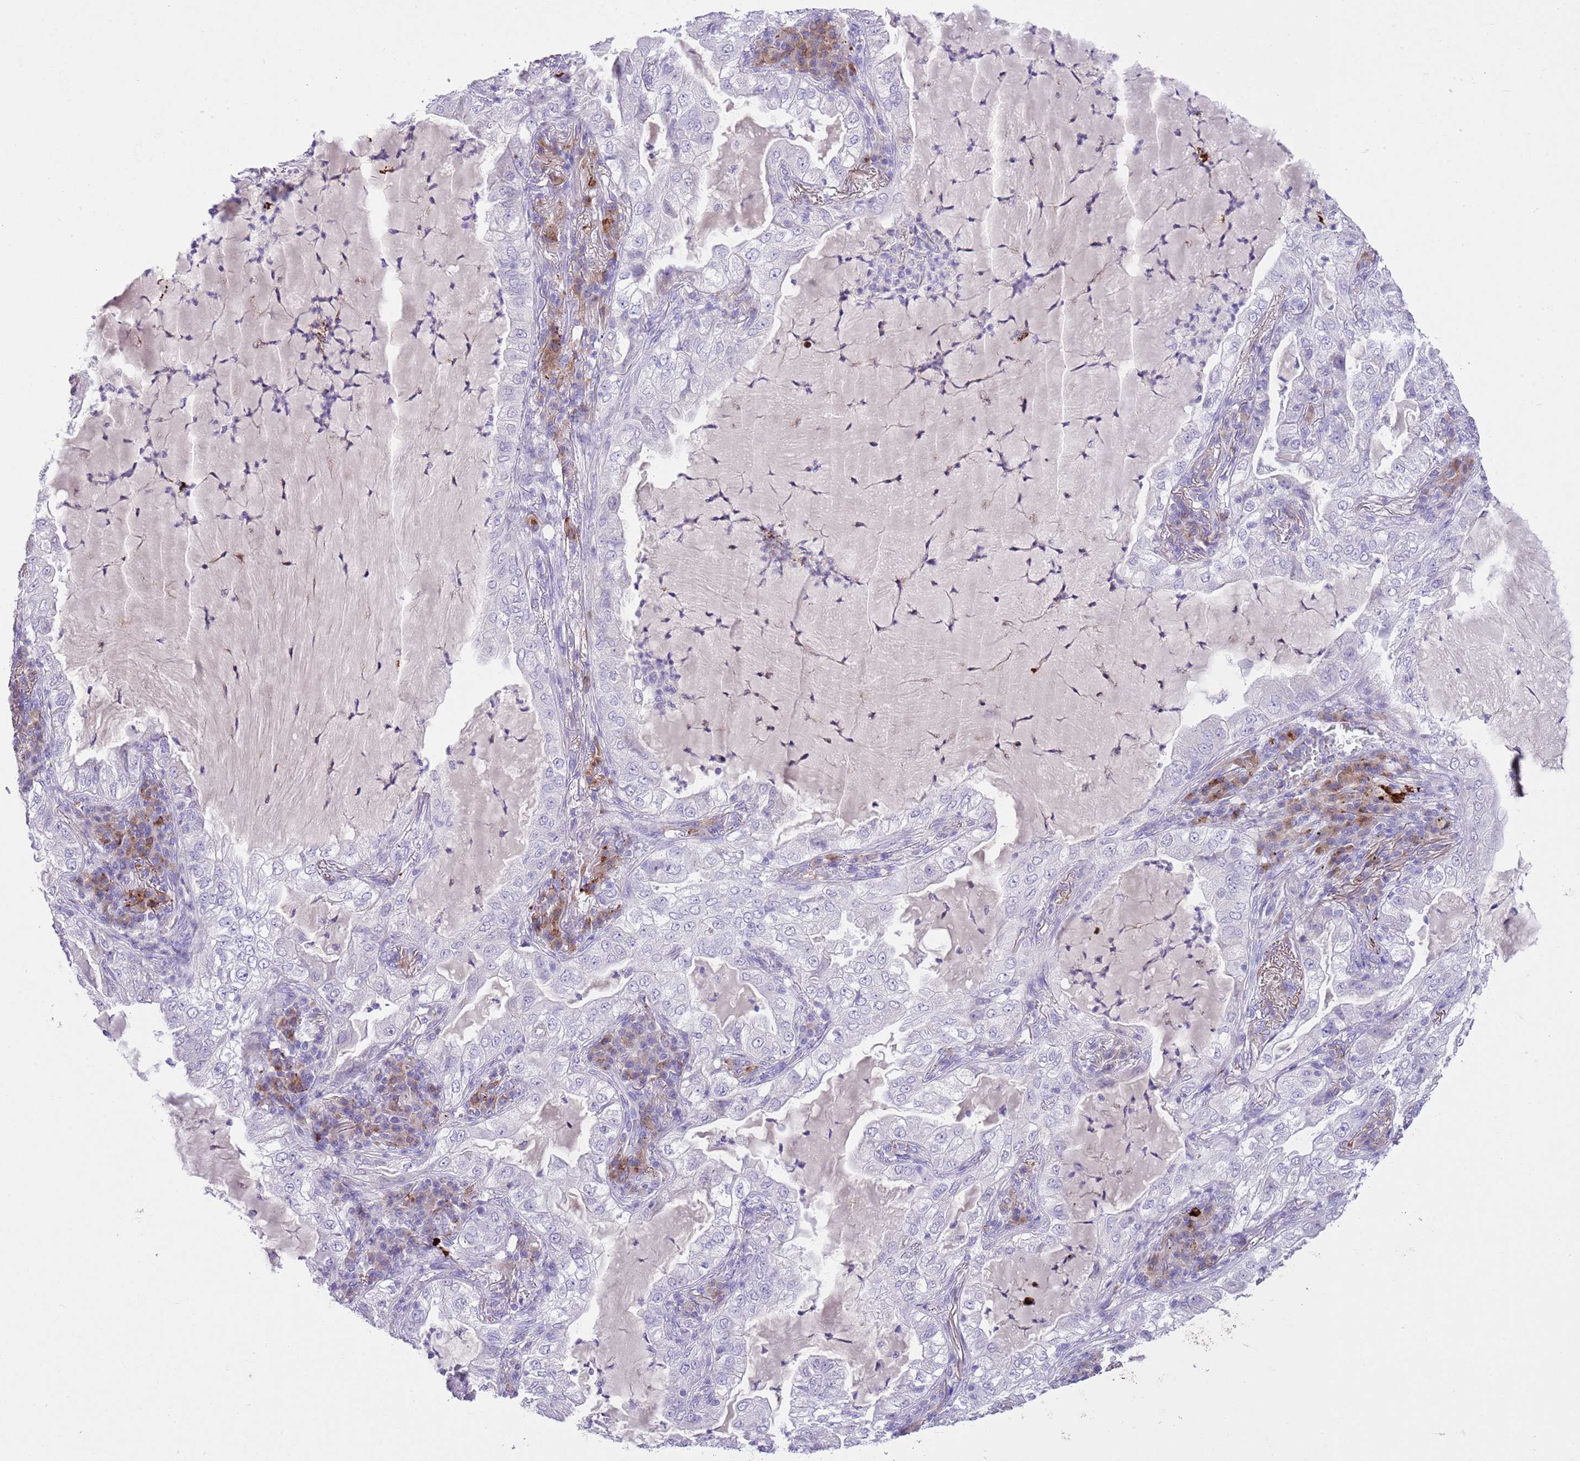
{"staining": {"intensity": "negative", "quantity": "none", "location": "none"}, "tissue": "lung cancer", "cell_type": "Tumor cells", "image_type": "cancer", "snomed": [{"axis": "morphology", "description": "Adenocarcinoma, NOS"}, {"axis": "topography", "description": "Lung"}], "caption": "A histopathology image of lung cancer stained for a protein exhibits no brown staining in tumor cells.", "gene": "CLEC2A", "patient": {"sex": "female", "age": 73}}